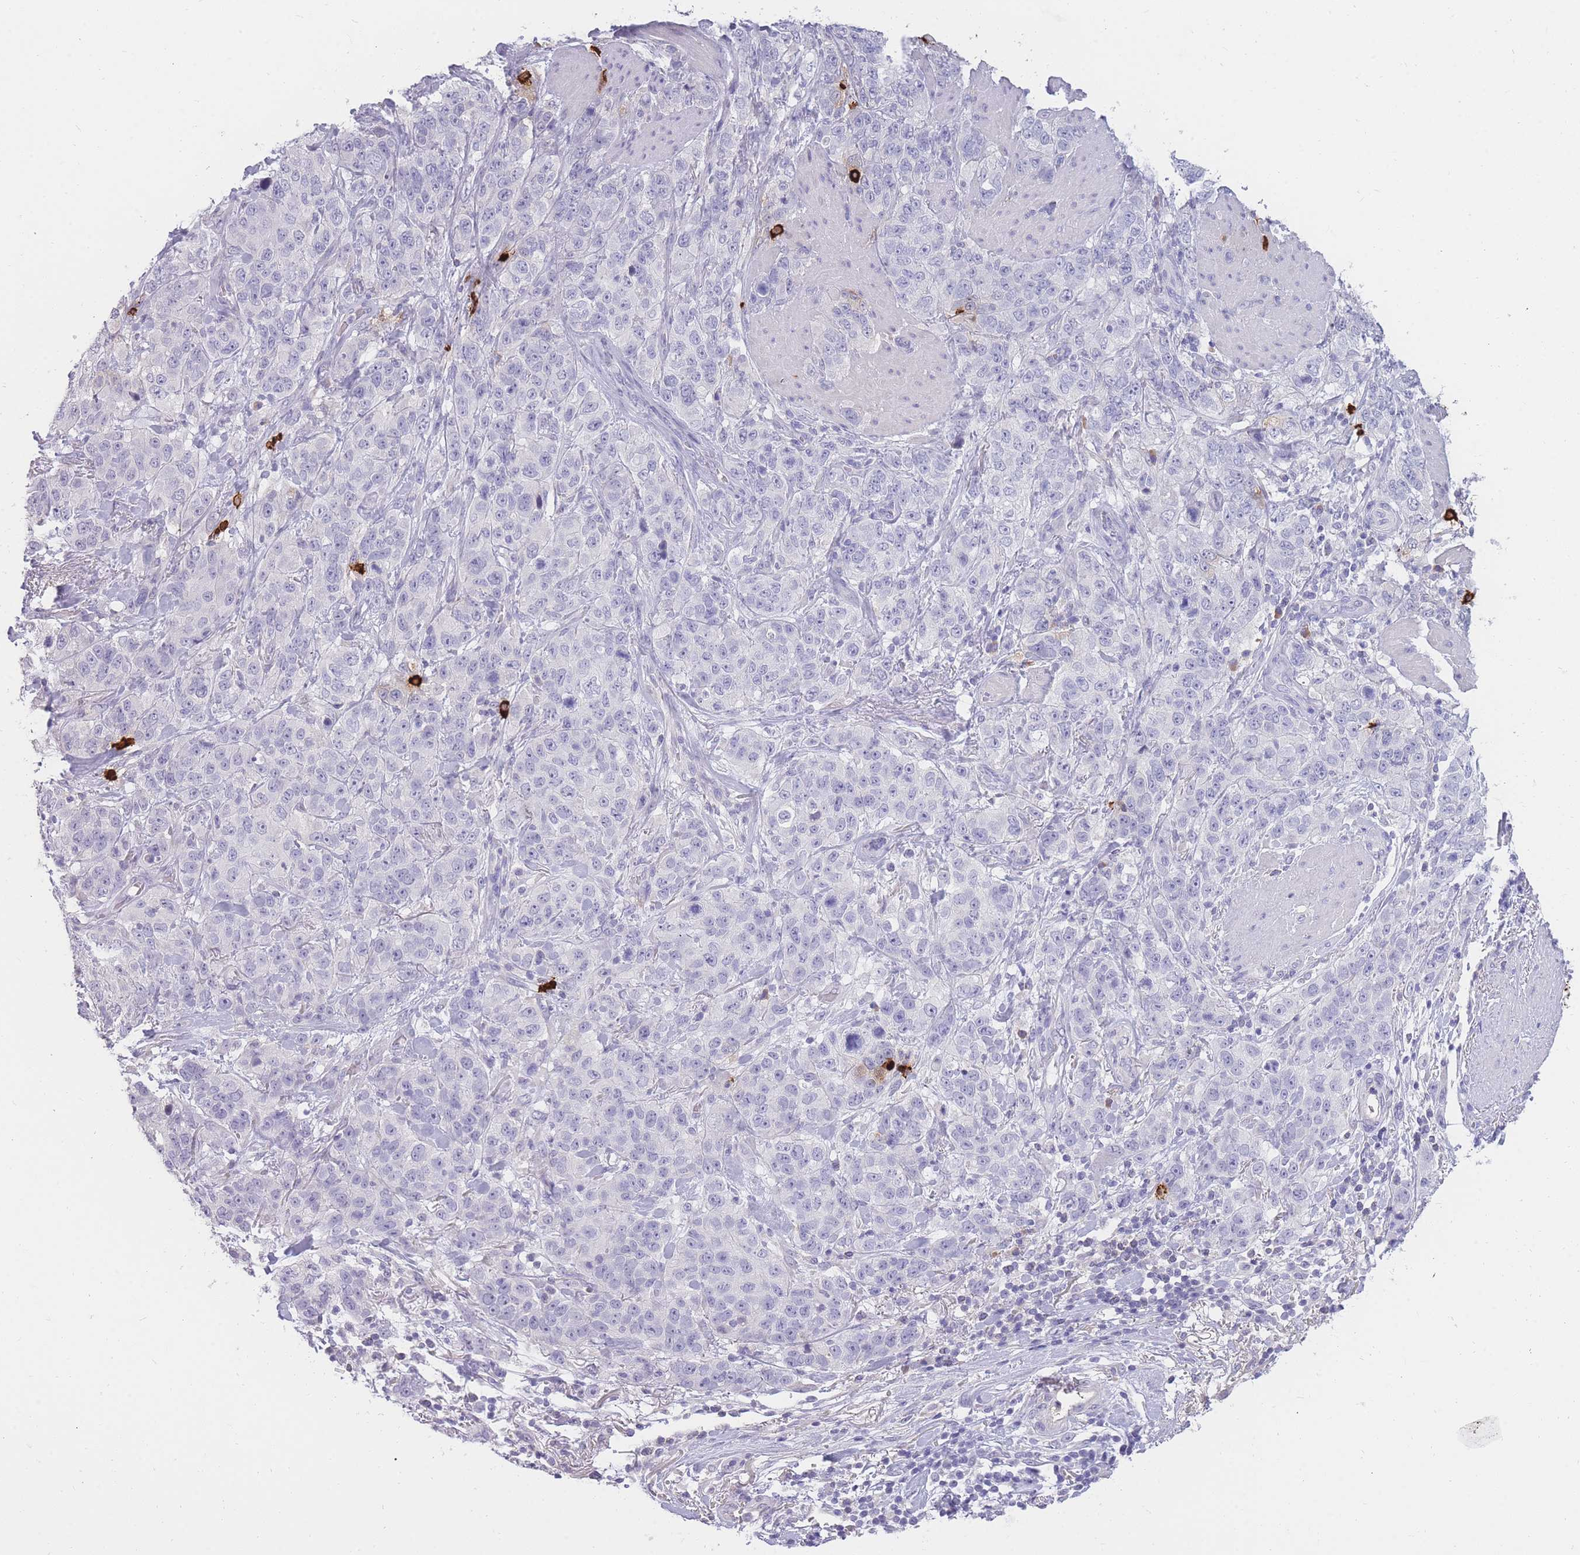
{"staining": {"intensity": "negative", "quantity": "none", "location": "none"}, "tissue": "stomach cancer", "cell_type": "Tumor cells", "image_type": "cancer", "snomed": [{"axis": "morphology", "description": "Adenocarcinoma, NOS"}, {"axis": "topography", "description": "Stomach"}], "caption": "Tumor cells show no significant staining in adenocarcinoma (stomach).", "gene": "TPSD1", "patient": {"sex": "male", "age": 48}}